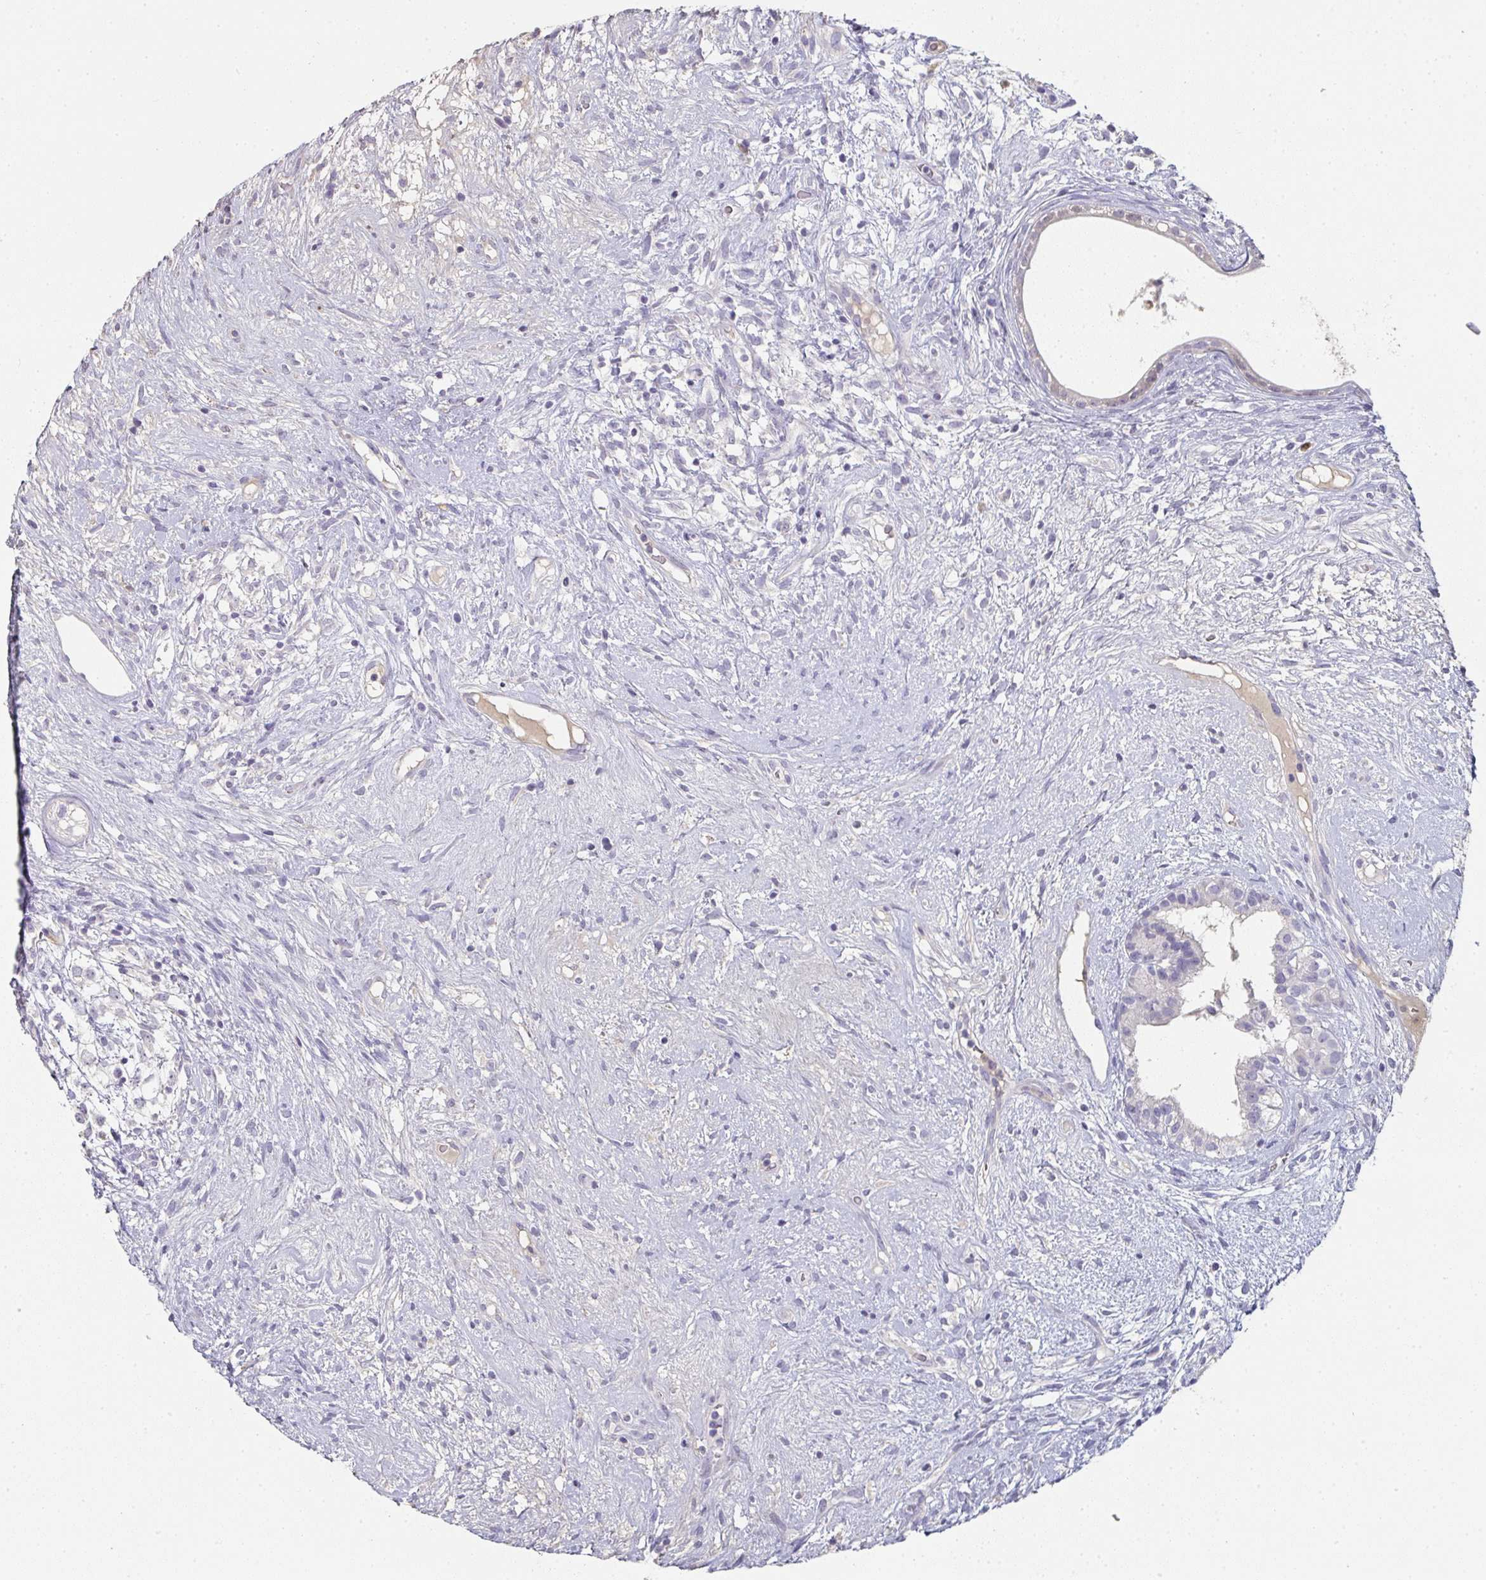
{"staining": {"intensity": "negative", "quantity": "none", "location": "none"}, "tissue": "testis cancer", "cell_type": "Tumor cells", "image_type": "cancer", "snomed": [{"axis": "morphology", "description": "Seminoma, NOS"}, {"axis": "morphology", "description": "Carcinoma, Embryonal, NOS"}, {"axis": "topography", "description": "Testis"}], "caption": "This is an IHC histopathology image of human embryonal carcinoma (testis). There is no positivity in tumor cells.", "gene": "A1CF", "patient": {"sex": "male", "age": 41}}